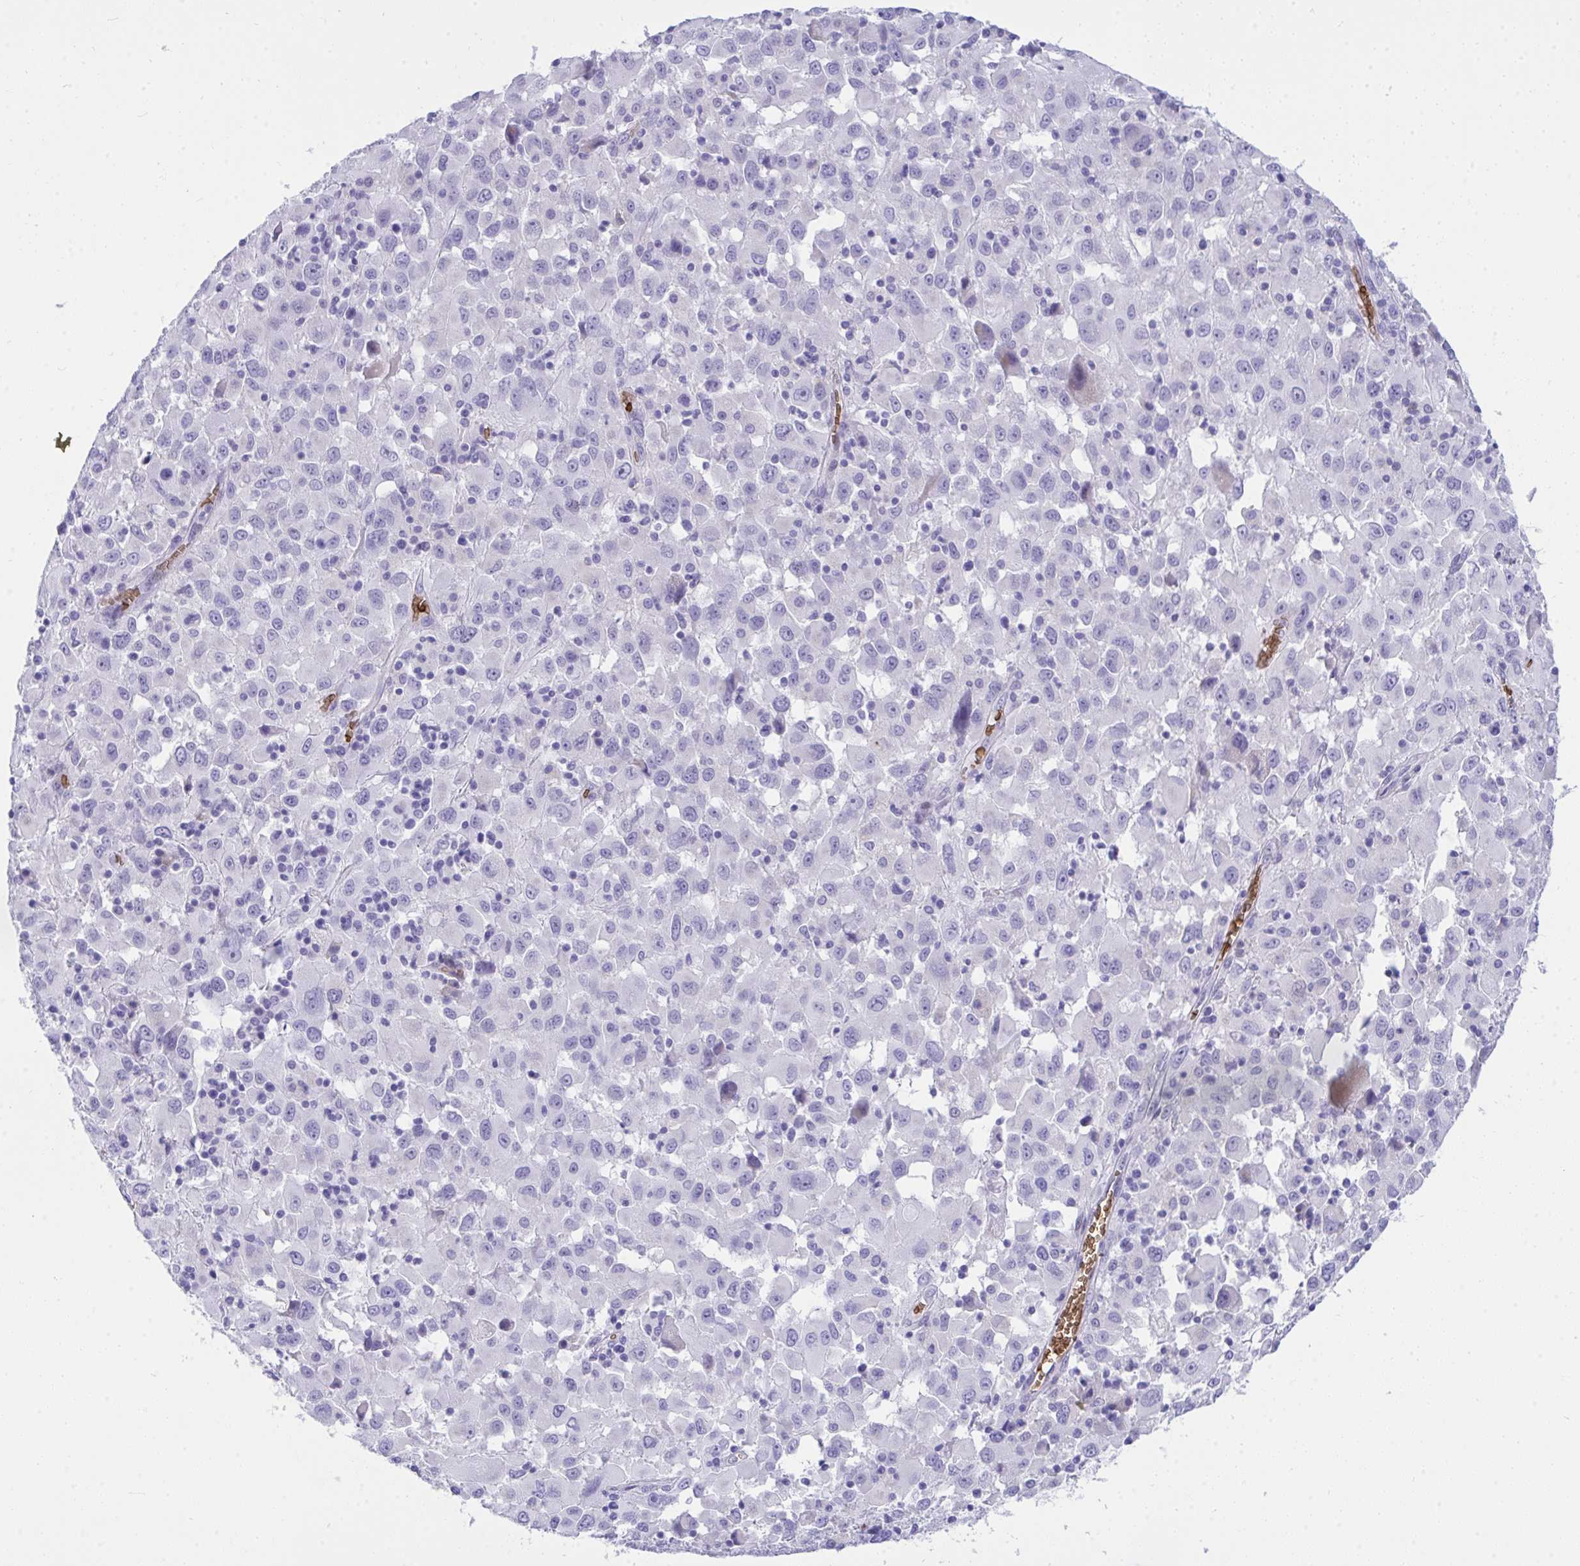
{"staining": {"intensity": "negative", "quantity": "none", "location": "none"}, "tissue": "melanoma", "cell_type": "Tumor cells", "image_type": "cancer", "snomed": [{"axis": "morphology", "description": "Malignant melanoma, Metastatic site"}, {"axis": "topography", "description": "Soft tissue"}], "caption": "An immunohistochemistry image of melanoma is shown. There is no staining in tumor cells of melanoma. (DAB immunohistochemistry (IHC) with hematoxylin counter stain).", "gene": "ANK1", "patient": {"sex": "male", "age": 50}}